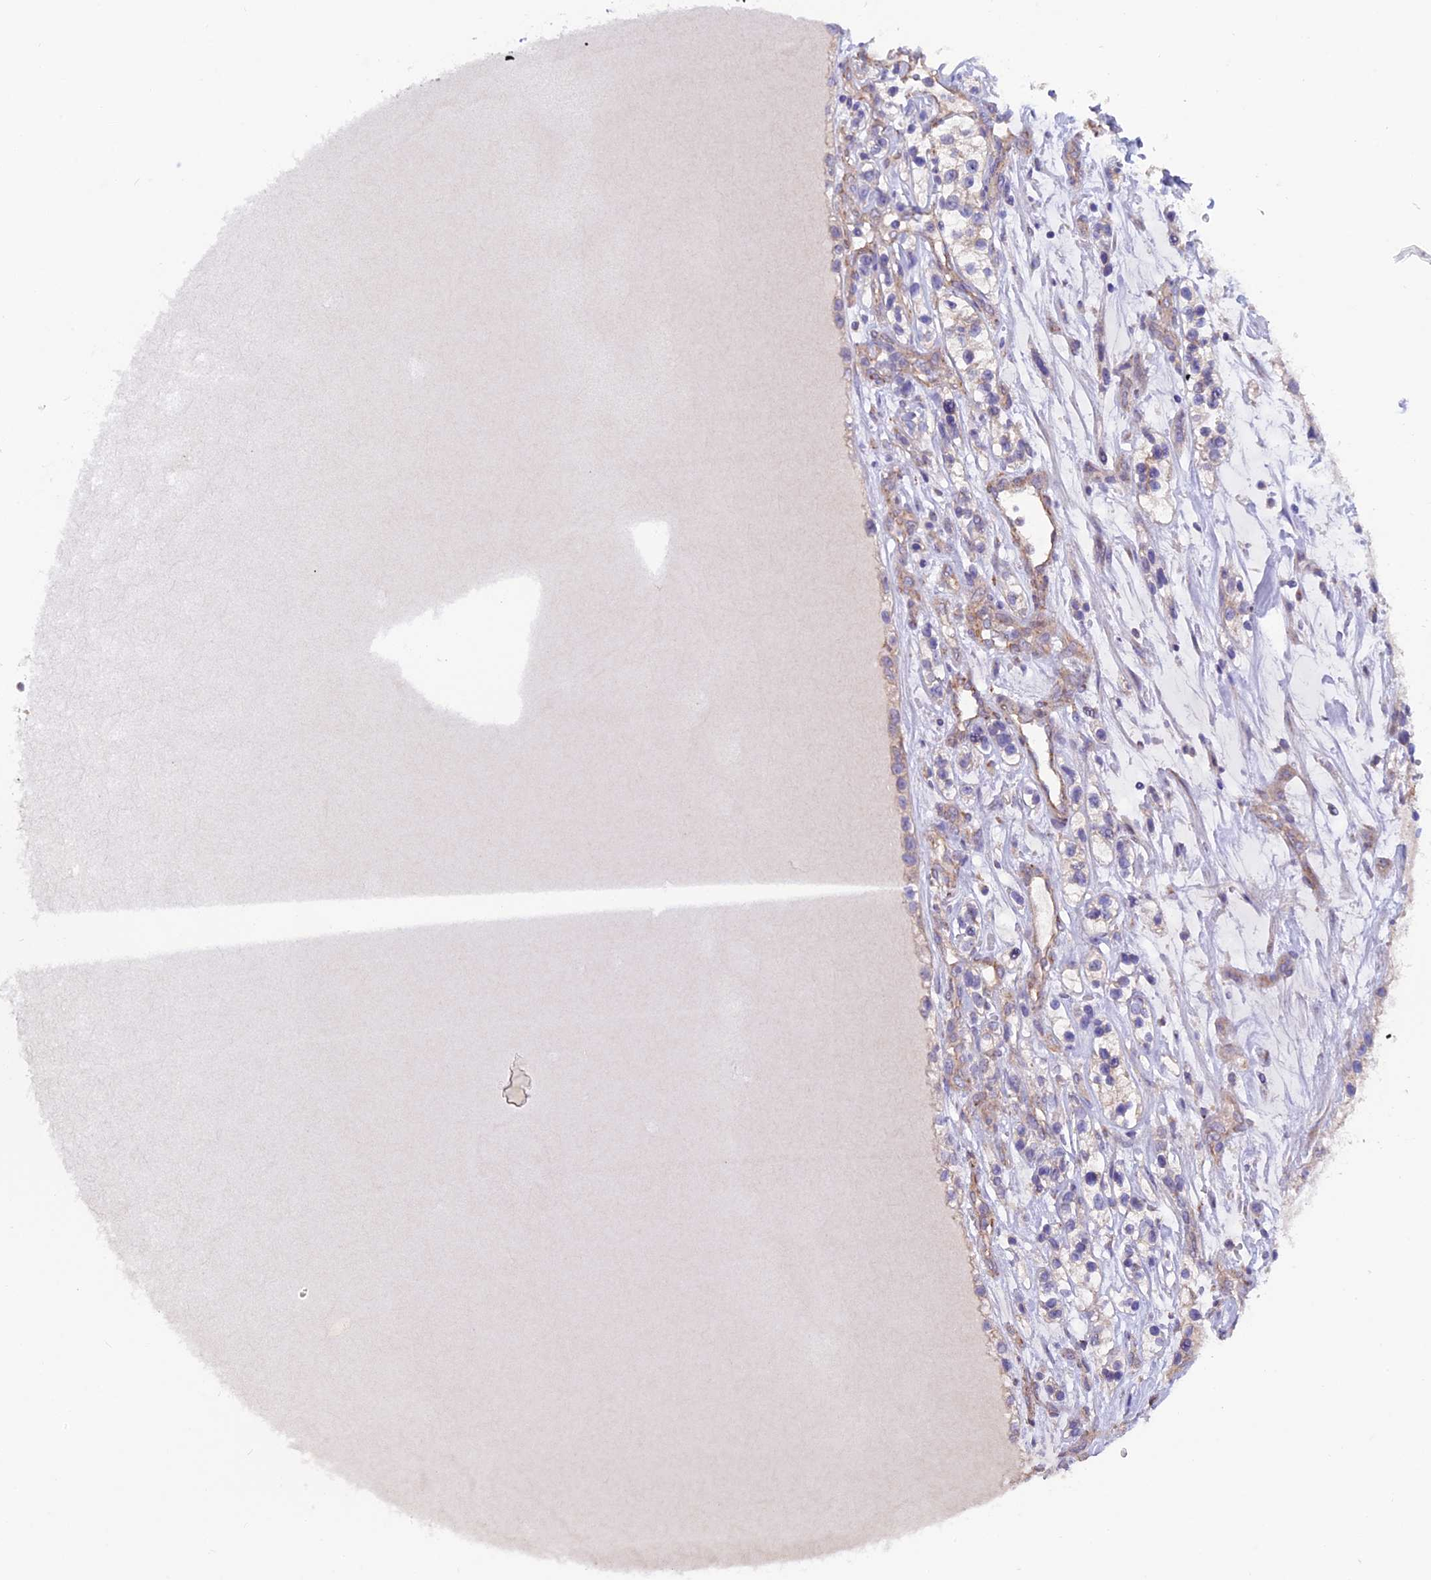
{"staining": {"intensity": "weak", "quantity": ">75%", "location": "cytoplasmic/membranous"}, "tissue": "renal cancer", "cell_type": "Tumor cells", "image_type": "cancer", "snomed": [{"axis": "morphology", "description": "Adenocarcinoma, NOS"}, {"axis": "topography", "description": "Kidney"}], "caption": "Immunohistochemical staining of human adenocarcinoma (renal) demonstrates low levels of weak cytoplasmic/membranous protein expression in about >75% of tumor cells. Using DAB (3,3'-diaminobenzidine) (brown) and hematoxylin (blue) stains, captured at high magnification using brightfield microscopy.", "gene": "ETFDH", "patient": {"sex": "female", "age": 57}}